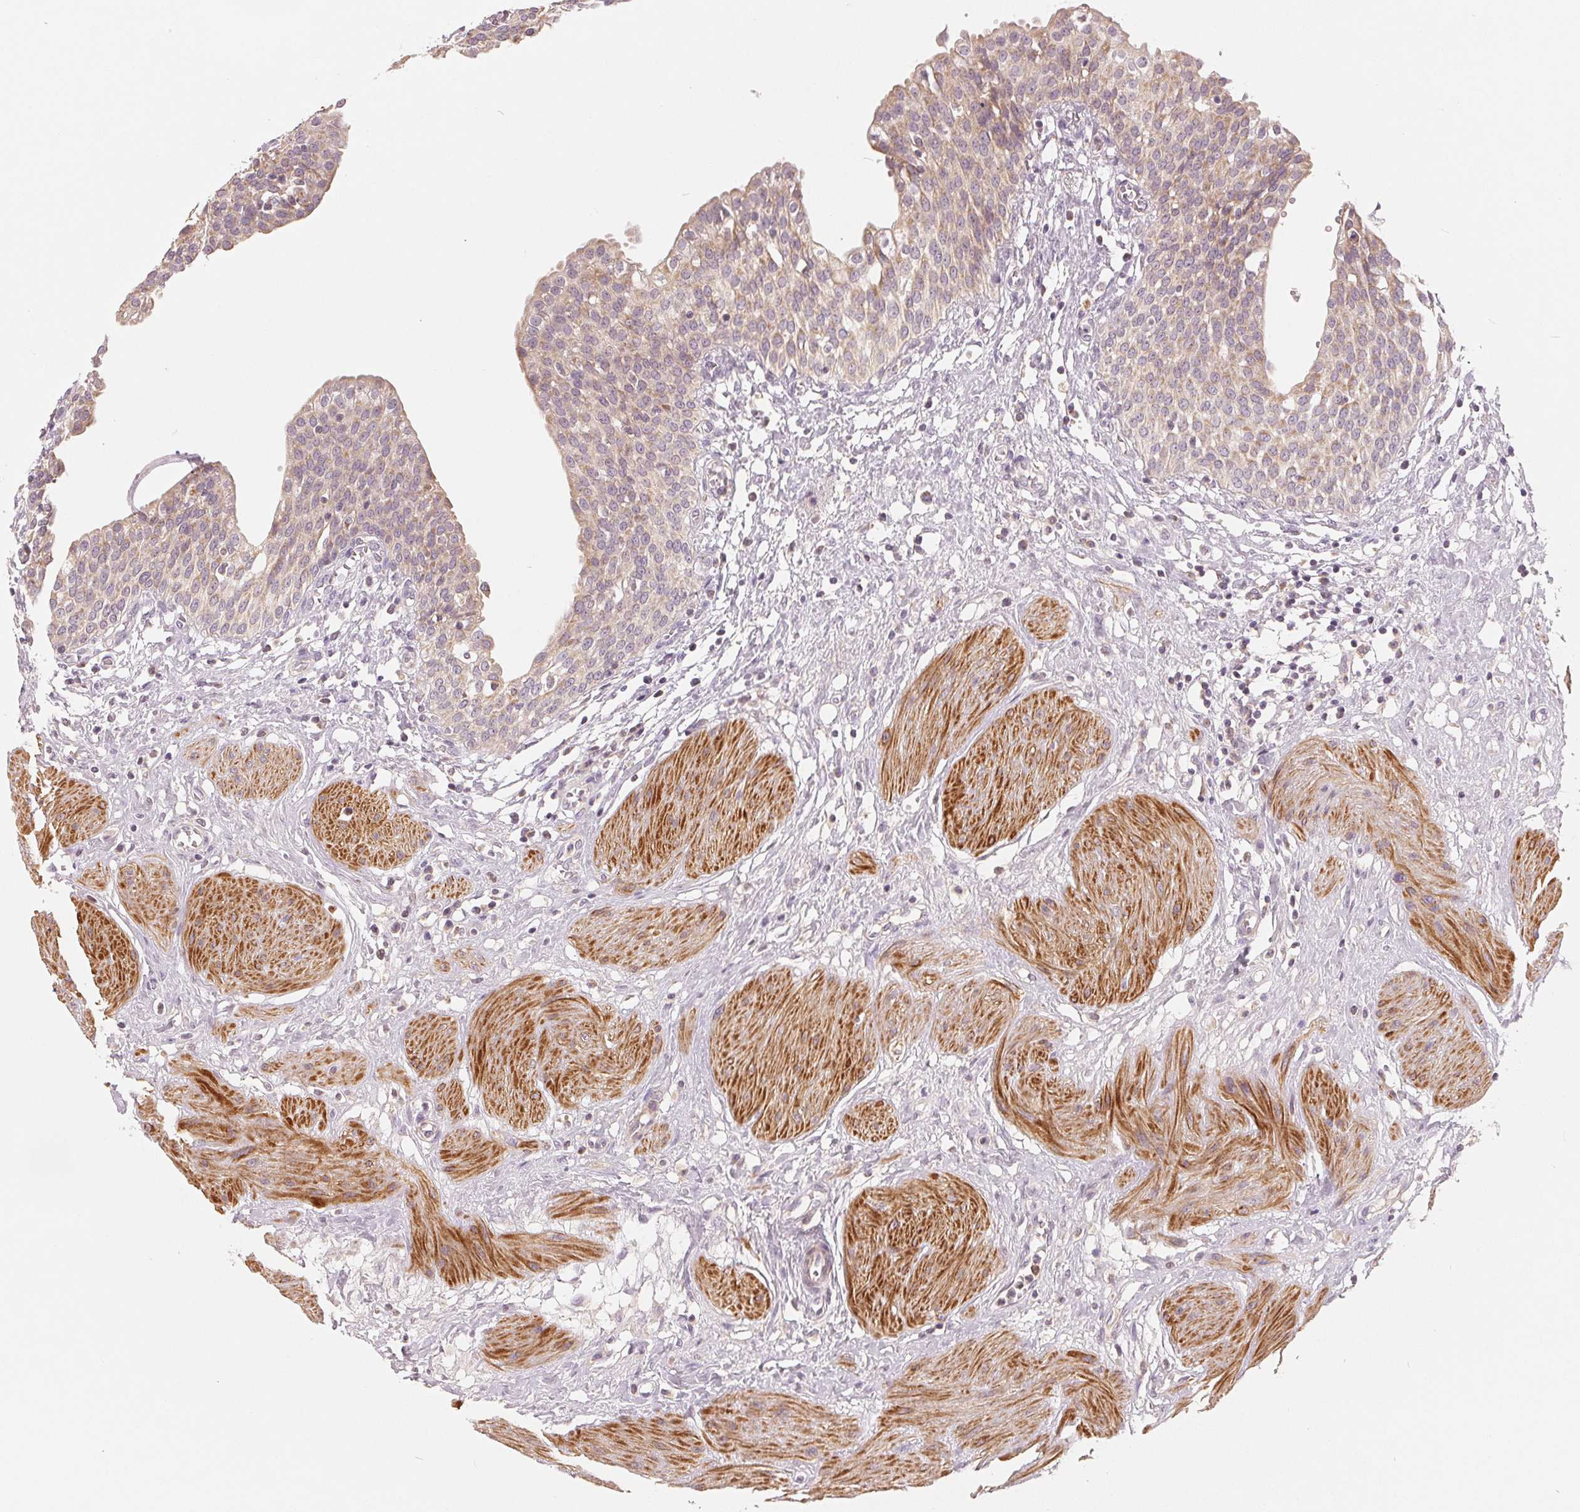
{"staining": {"intensity": "moderate", "quantity": "25%-75%", "location": "cytoplasmic/membranous"}, "tissue": "urinary bladder", "cell_type": "Urothelial cells", "image_type": "normal", "snomed": [{"axis": "morphology", "description": "Normal tissue, NOS"}, {"axis": "topography", "description": "Urinary bladder"}], "caption": "A high-resolution histopathology image shows immunohistochemistry staining of normal urinary bladder, which exhibits moderate cytoplasmic/membranous staining in approximately 25%-75% of urothelial cells.", "gene": "GHITM", "patient": {"sex": "male", "age": 55}}